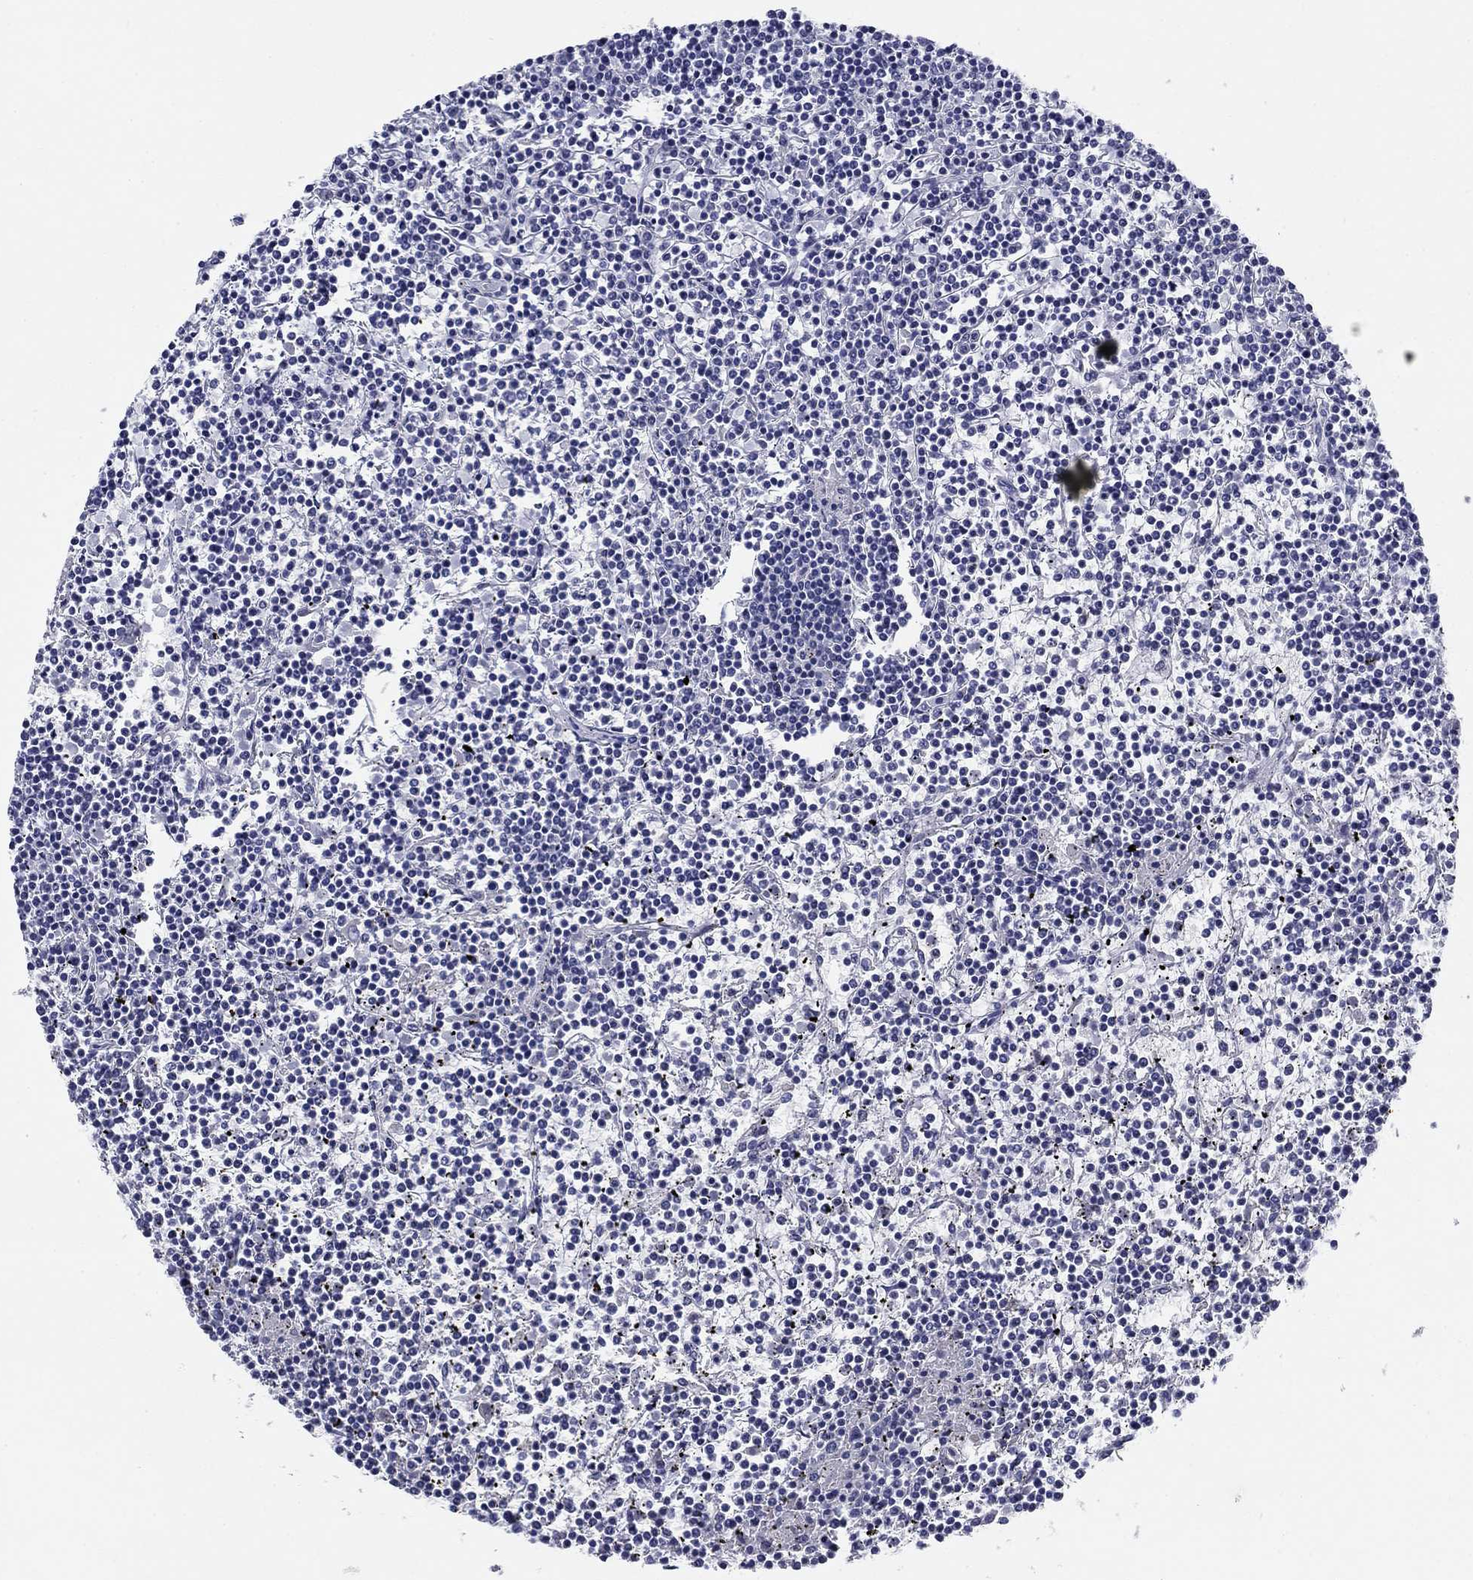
{"staining": {"intensity": "negative", "quantity": "none", "location": "none"}, "tissue": "lymphoma", "cell_type": "Tumor cells", "image_type": "cancer", "snomed": [{"axis": "morphology", "description": "Malignant lymphoma, non-Hodgkin's type, Low grade"}, {"axis": "topography", "description": "Spleen"}], "caption": "DAB (3,3'-diaminobenzidine) immunohistochemical staining of human lymphoma demonstrates no significant staining in tumor cells. (DAB (3,3'-diaminobenzidine) IHC visualized using brightfield microscopy, high magnification).", "gene": "UPB1", "patient": {"sex": "female", "age": 19}}